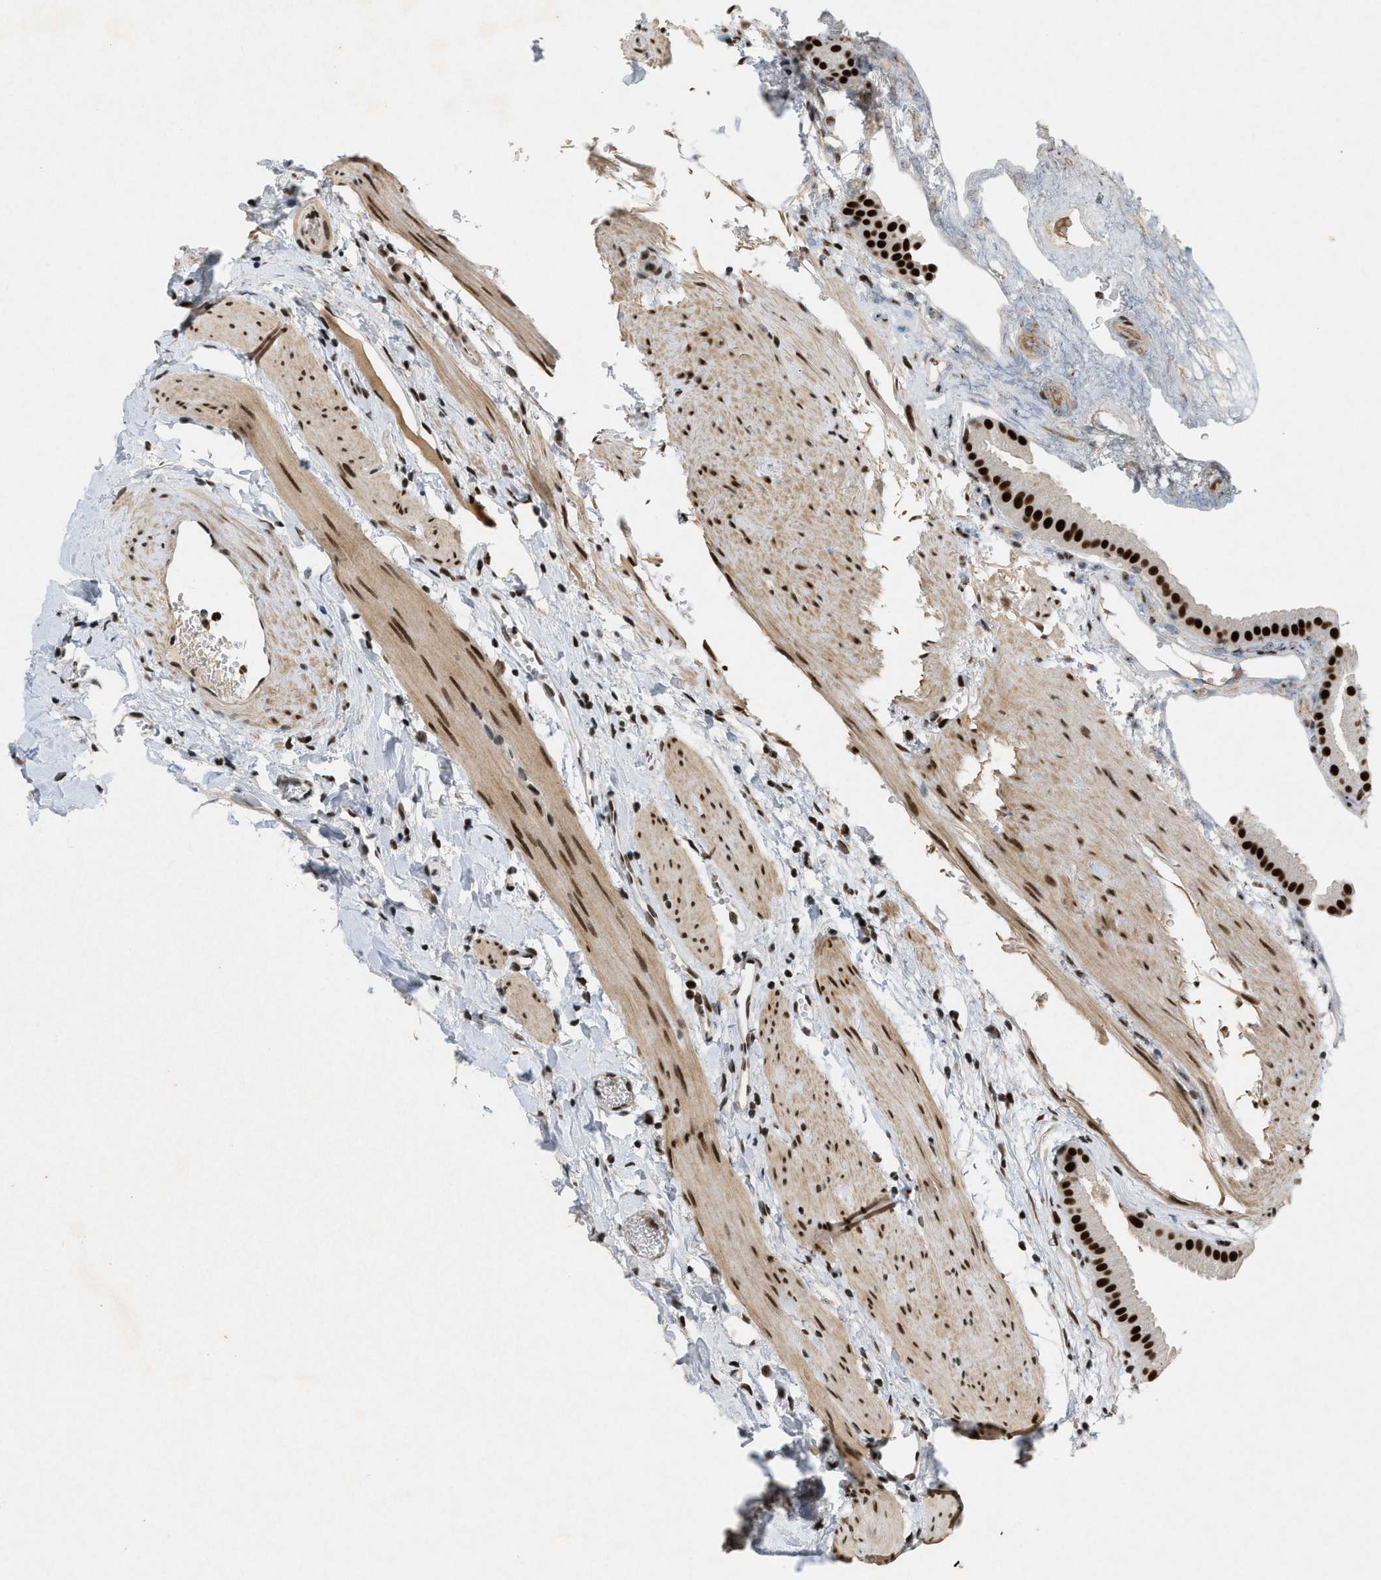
{"staining": {"intensity": "strong", "quantity": ">75%", "location": "nuclear"}, "tissue": "gallbladder", "cell_type": "Glandular cells", "image_type": "normal", "snomed": [{"axis": "morphology", "description": "Normal tissue, NOS"}, {"axis": "topography", "description": "Gallbladder"}], "caption": "Unremarkable gallbladder shows strong nuclear staining in about >75% of glandular cells (Stains: DAB in brown, nuclei in blue, Microscopy: brightfield microscopy at high magnification)..", "gene": "SMARCB1", "patient": {"sex": "female", "age": 64}}